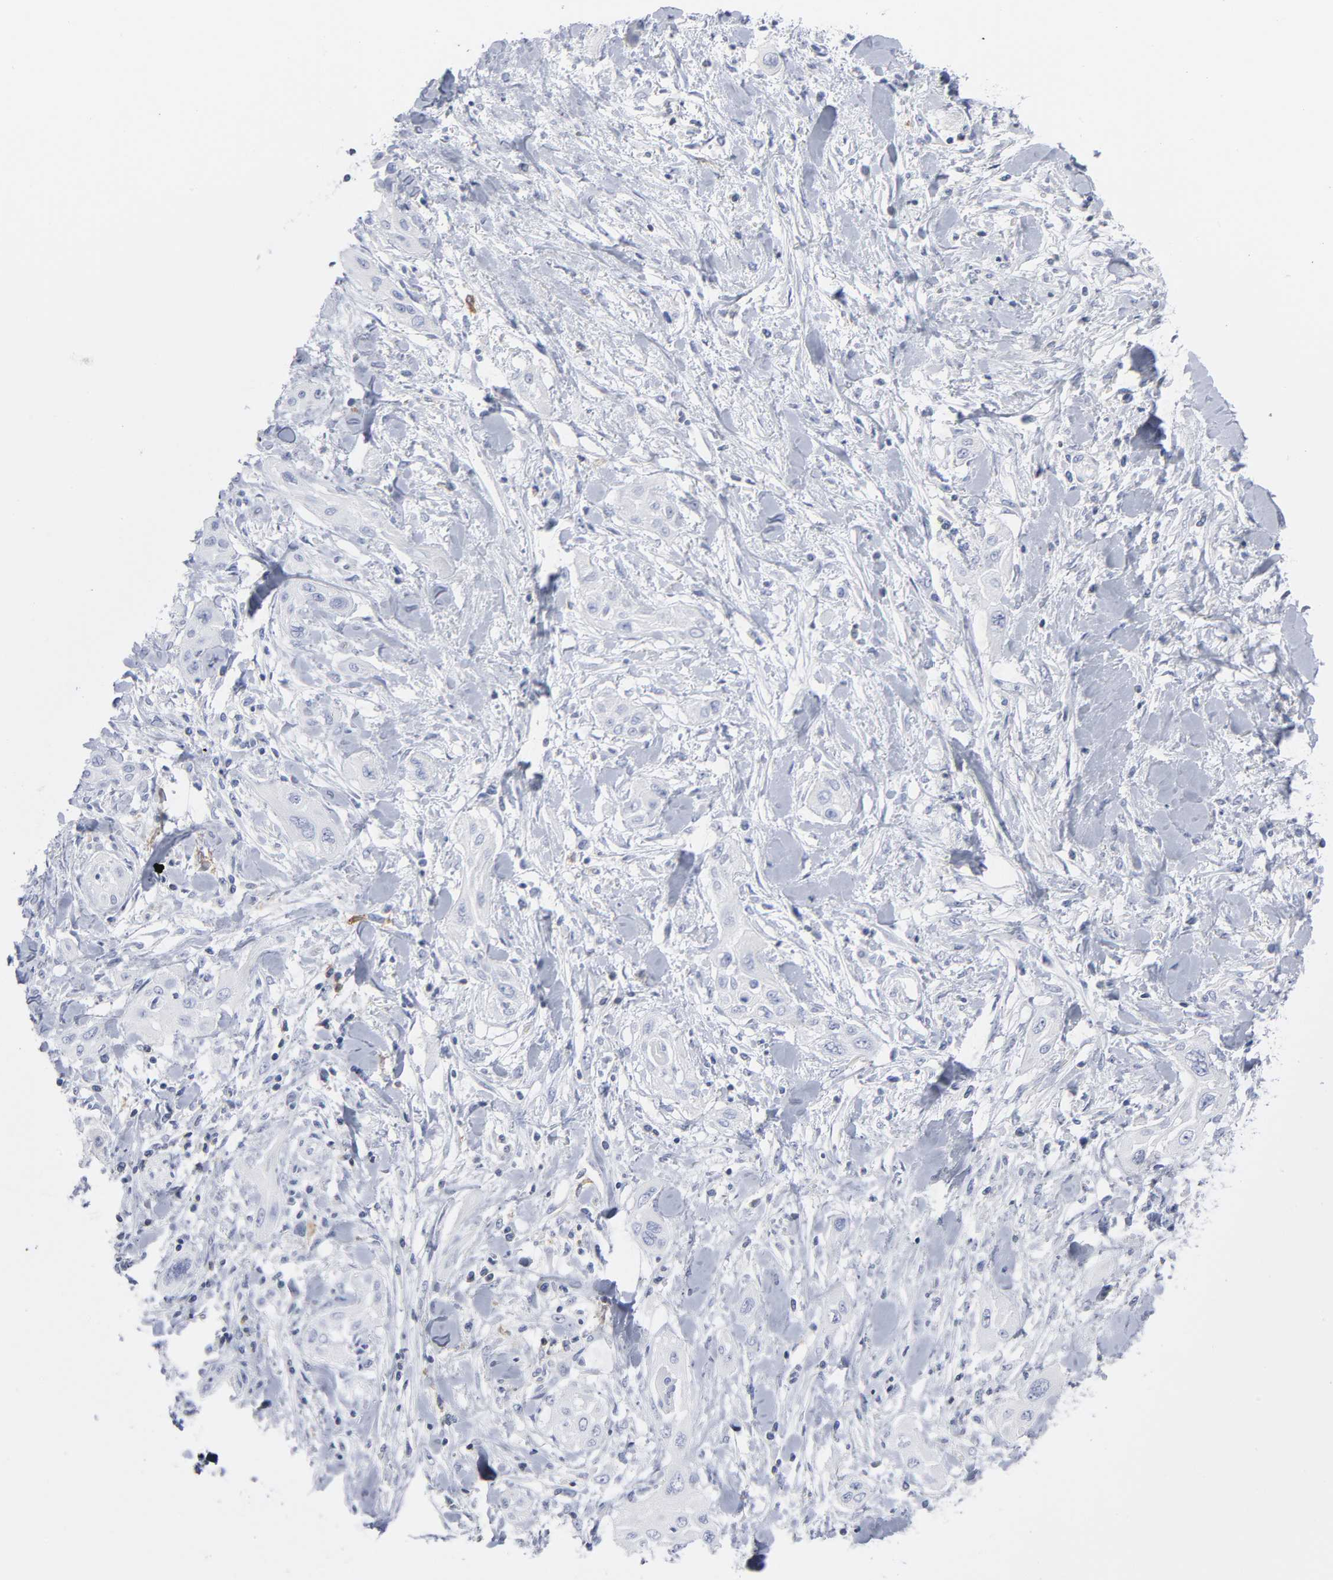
{"staining": {"intensity": "negative", "quantity": "none", "location": "none"}, "tissue": "lung cancer", "cell_type": "Tumor cells", "image_type": "cancer", "snomed": [{"axis": "morphology", "description": "Squamous cell carcinoma, NOS"}, {"axis": "topography", "description": "Lung"}], "caption": "There is no significant positivity in tumor cells of squamous cell carcinoma (lung).", "gene": "P2RY8", "patient": {"sex": "female", "age": 47}}